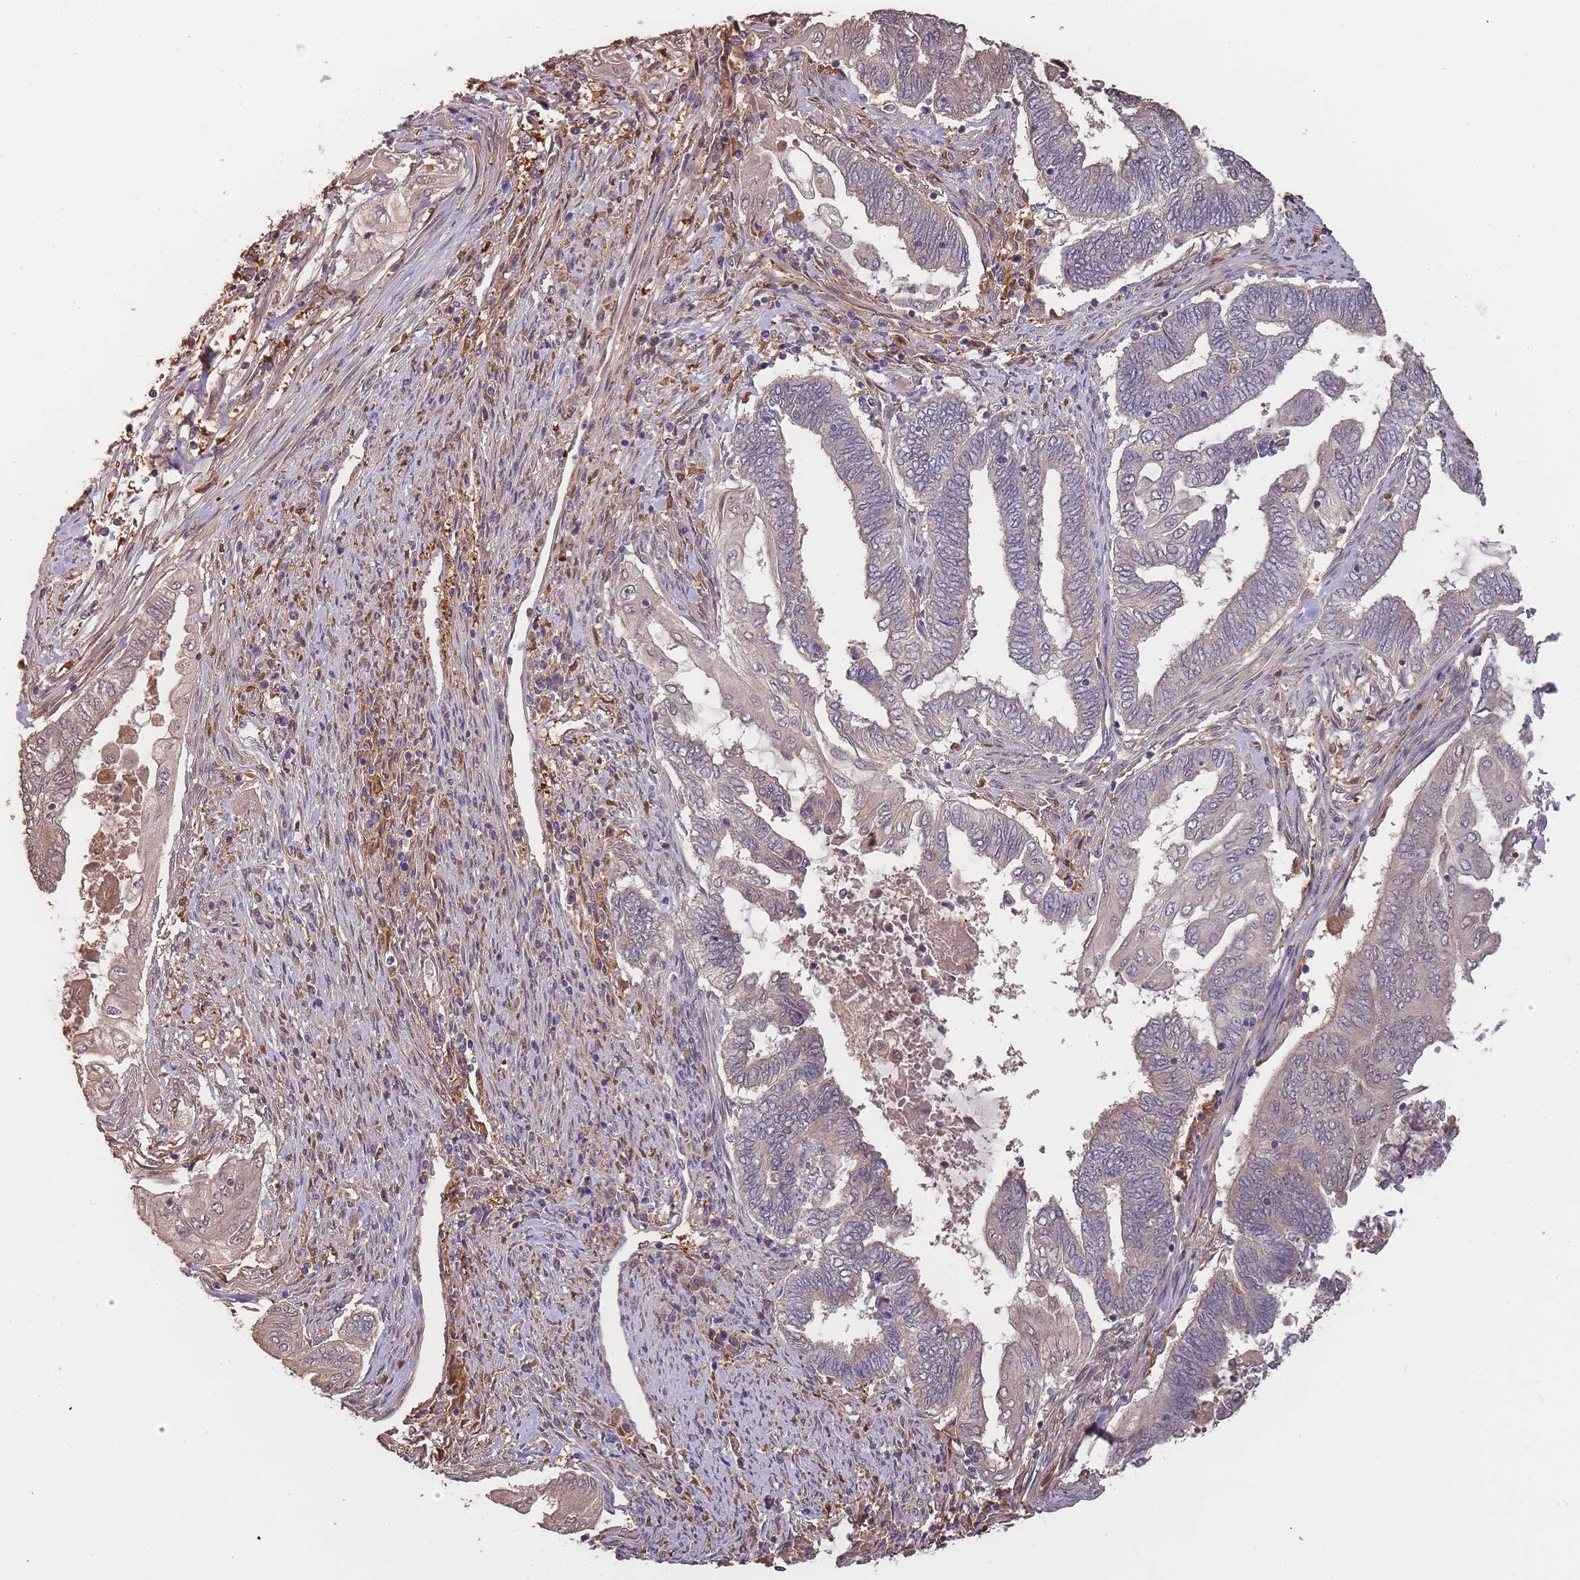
{"staining": {"intensity": "weak", "quantity": "<25%", "location": "cytoplasmic/membranous"}, "tissue": "endometrial cancer", "cell_type": "Tumor cells", "image_type": "cancer", "snomed": [{"axis": "morphology", "description": "Adenocarcinoma, NOS"}, {"axis": "topography", "description": "Uterus"}, {"axis": "topography", "description": "Endometrium"}], "caption": "Tumor cells show no significant protein expression in endometrial adenocarcinoma.", "gene": "CDKN2AIPNL", "patient": {"sex": "female", "age": 70}}